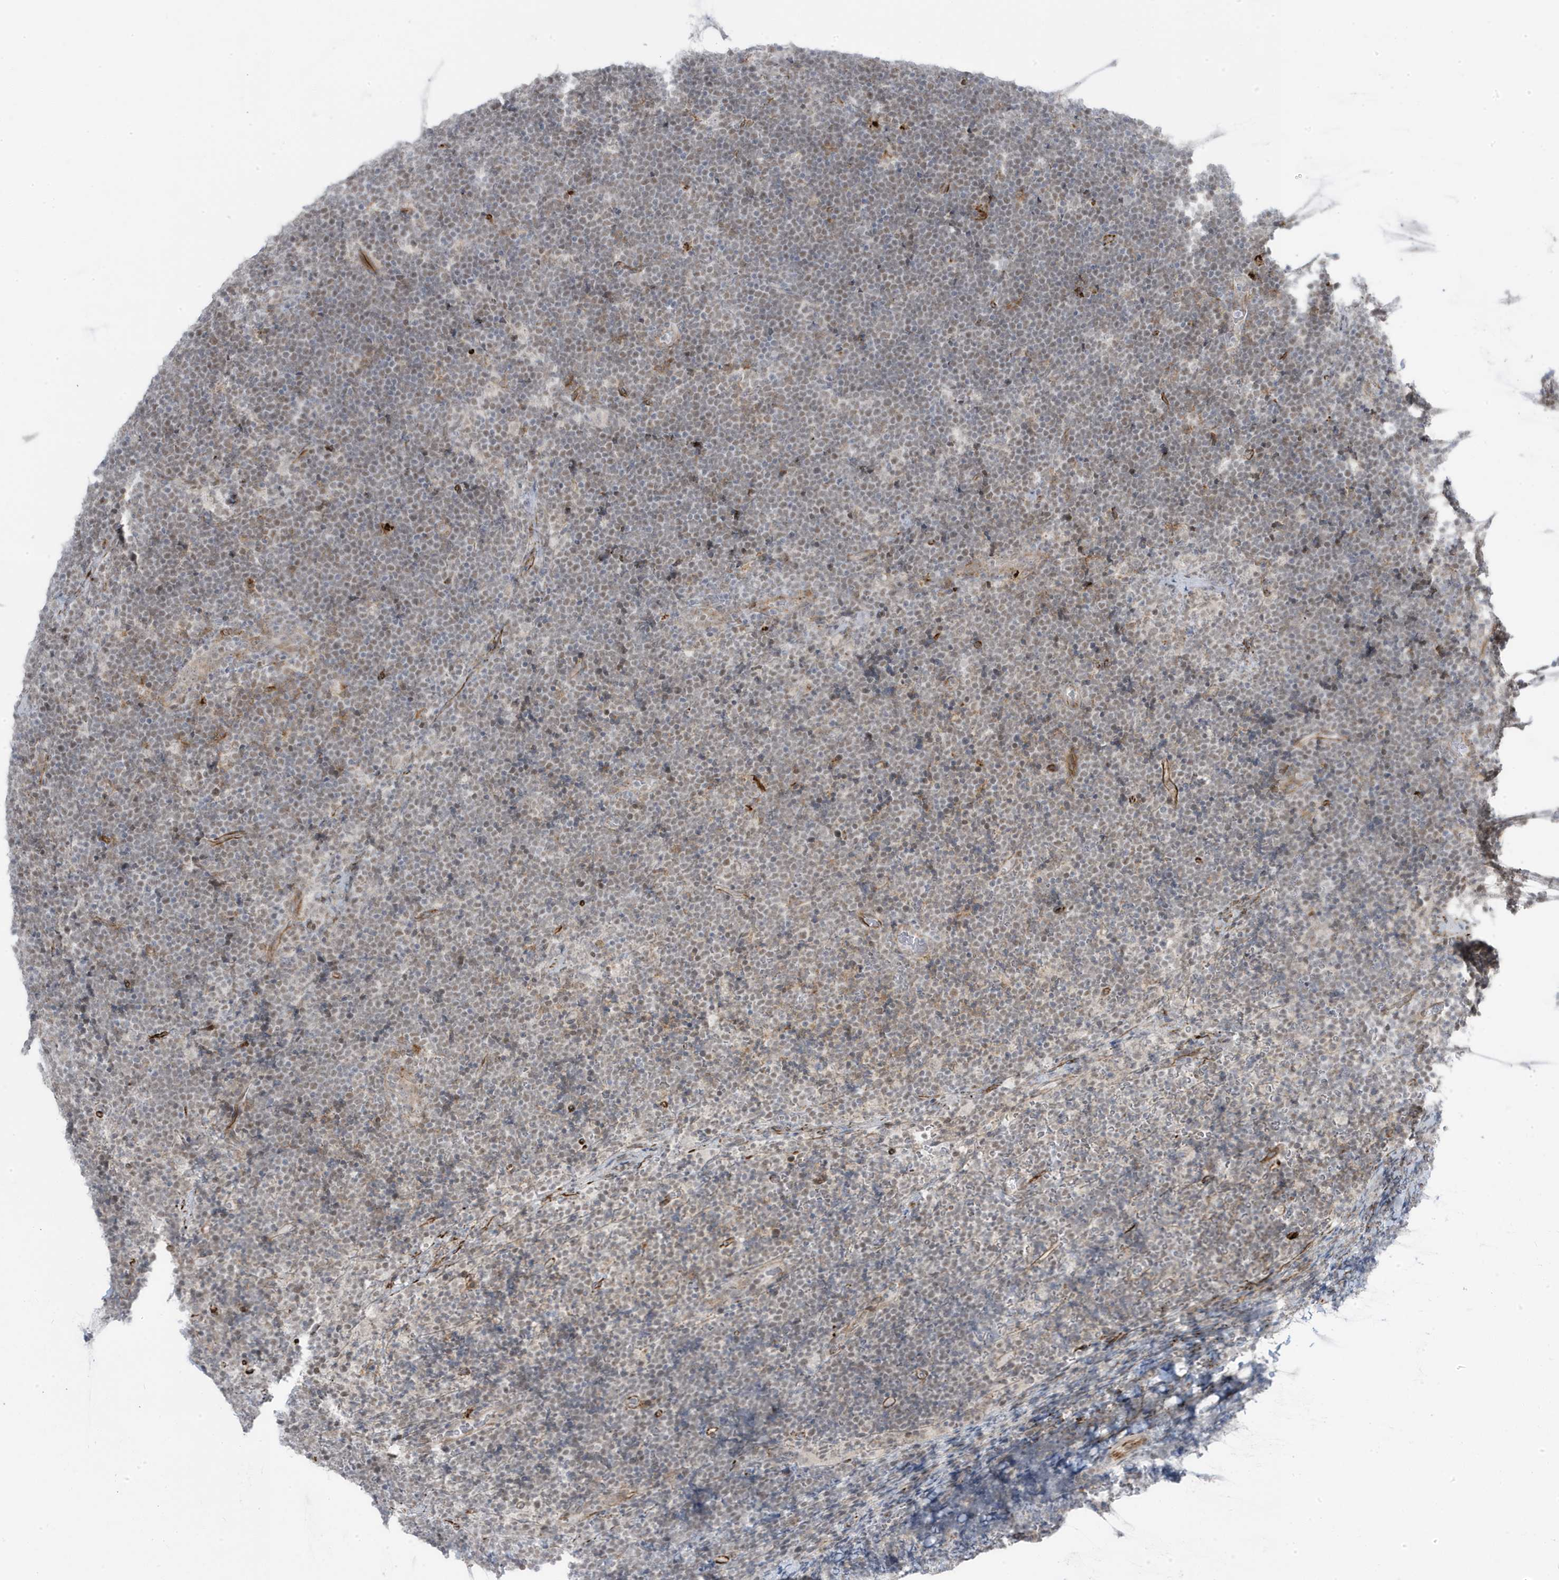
{"staining": {"intensity": "weak", "quantity": "25%-75%", "location": "nuclear"}, "tissue": "lymphoma", "cell_type": "Tumor cells", "image_type": "cancer", "snomed": [{"axis": "morphology", "description": "Malignant lymphoma, non-Hodgkin's type, High grade"}, {"axis": "topography", "description": "Lymph node"}], "caption": "IHC of lymphoma exhibits low levels of weak nuclear positivity in about 25%-75% of tumor cells.", "gene": "ADAMTSL3", "patient": {"sex": "male", "age": 13}}